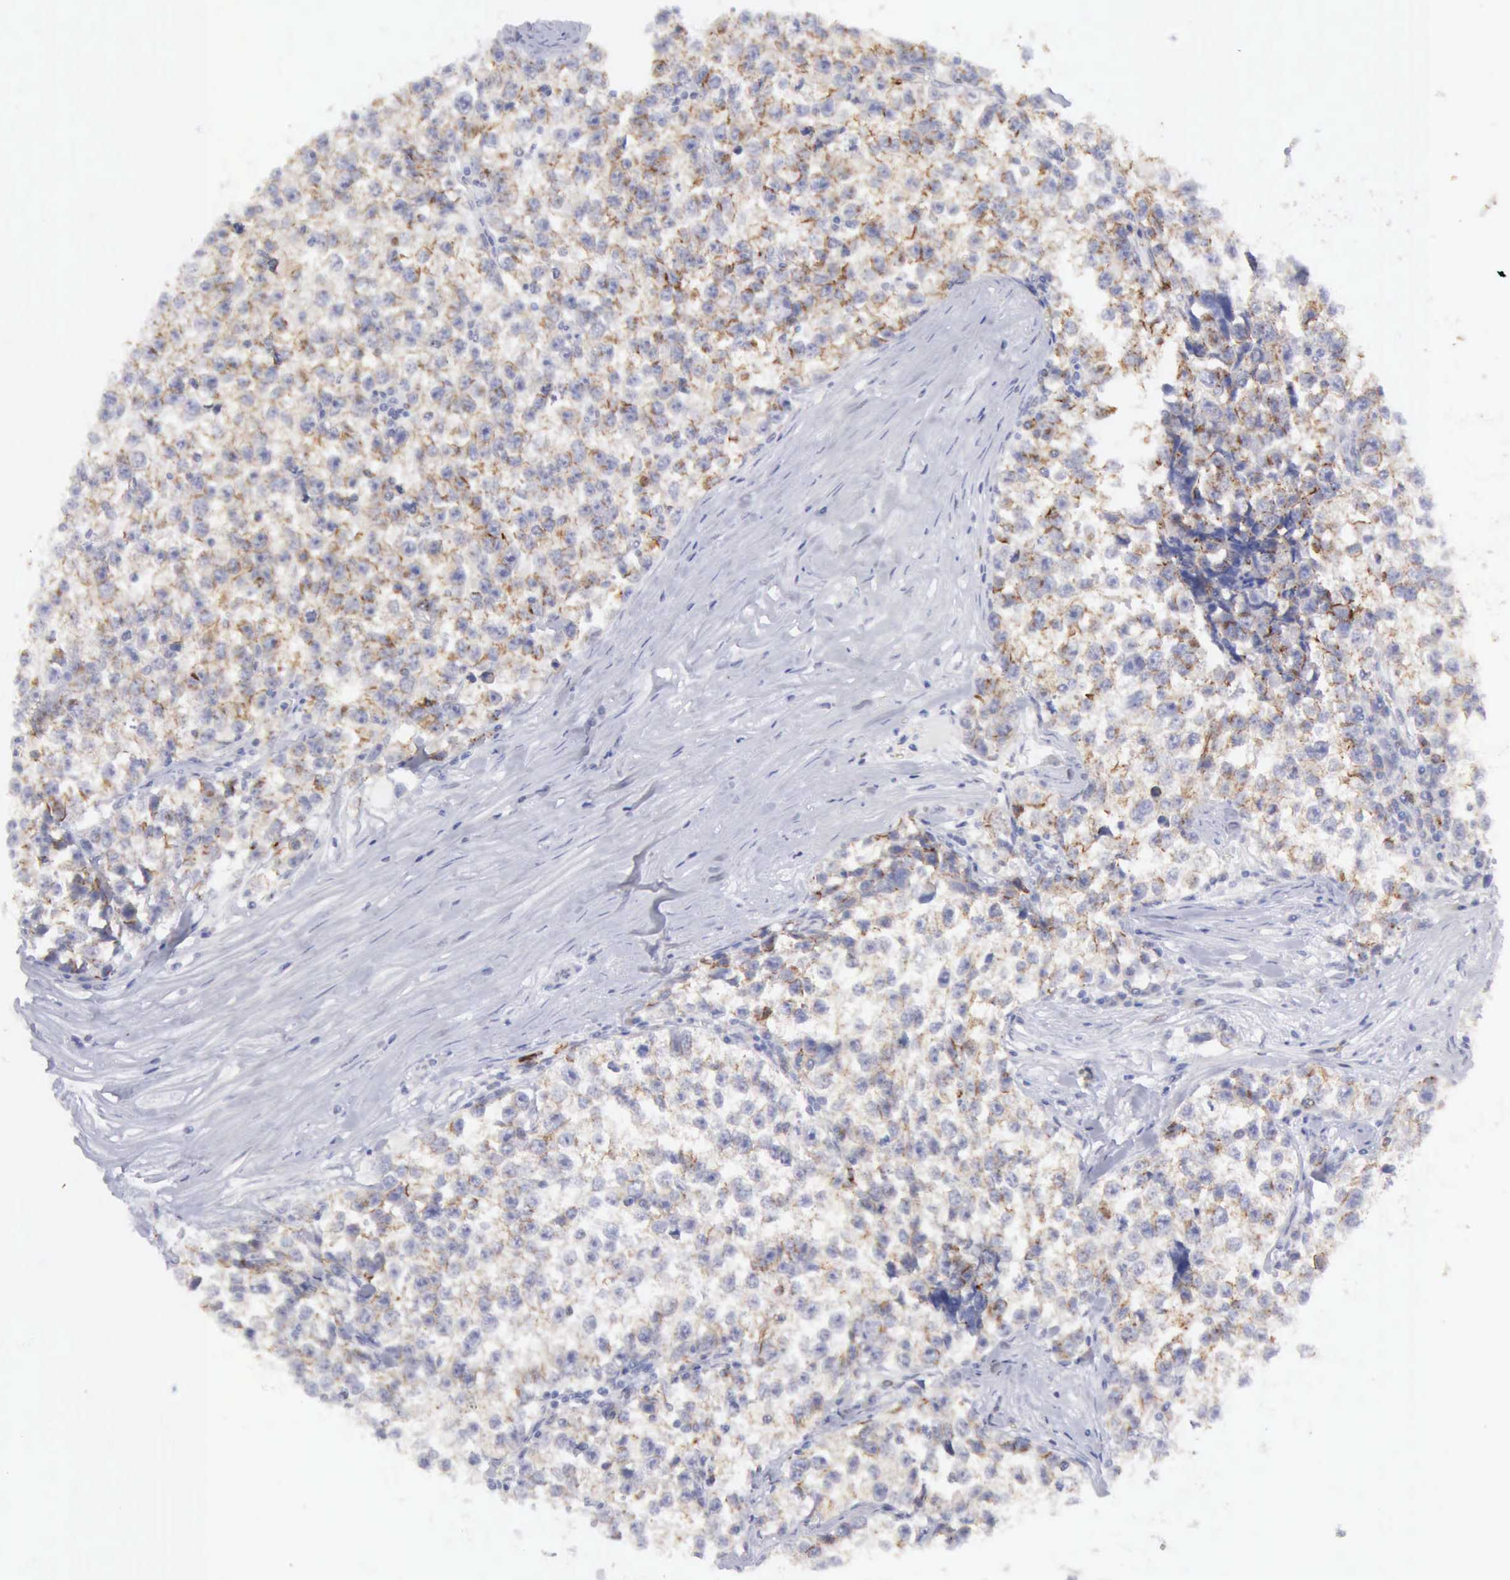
{"staining": {"intensity": "negative", "quantity": "none", "location": "none"}, "tissue": "testis cancer", "cell_type": "Tumor cells", "image_type": "cancer", "snomed": [{"axis": "morphology", "description": "Seminoma, NOS"}, {"axis": "morphology", "description": "Carcinoma, Embryonal, NOS"}, {"axis": "topography", "description": "Testis"}], "caption": "Immunohistochemical staining of human testis cancer reveals no significant positivity in tumor cells. (DAB (3,3'-diaminobenzidine) immunohistochemistry visualized using brightfield microscopy, high magnification).", "gene": "TFRC", "patient": {"sex": "male", "age": 30}}